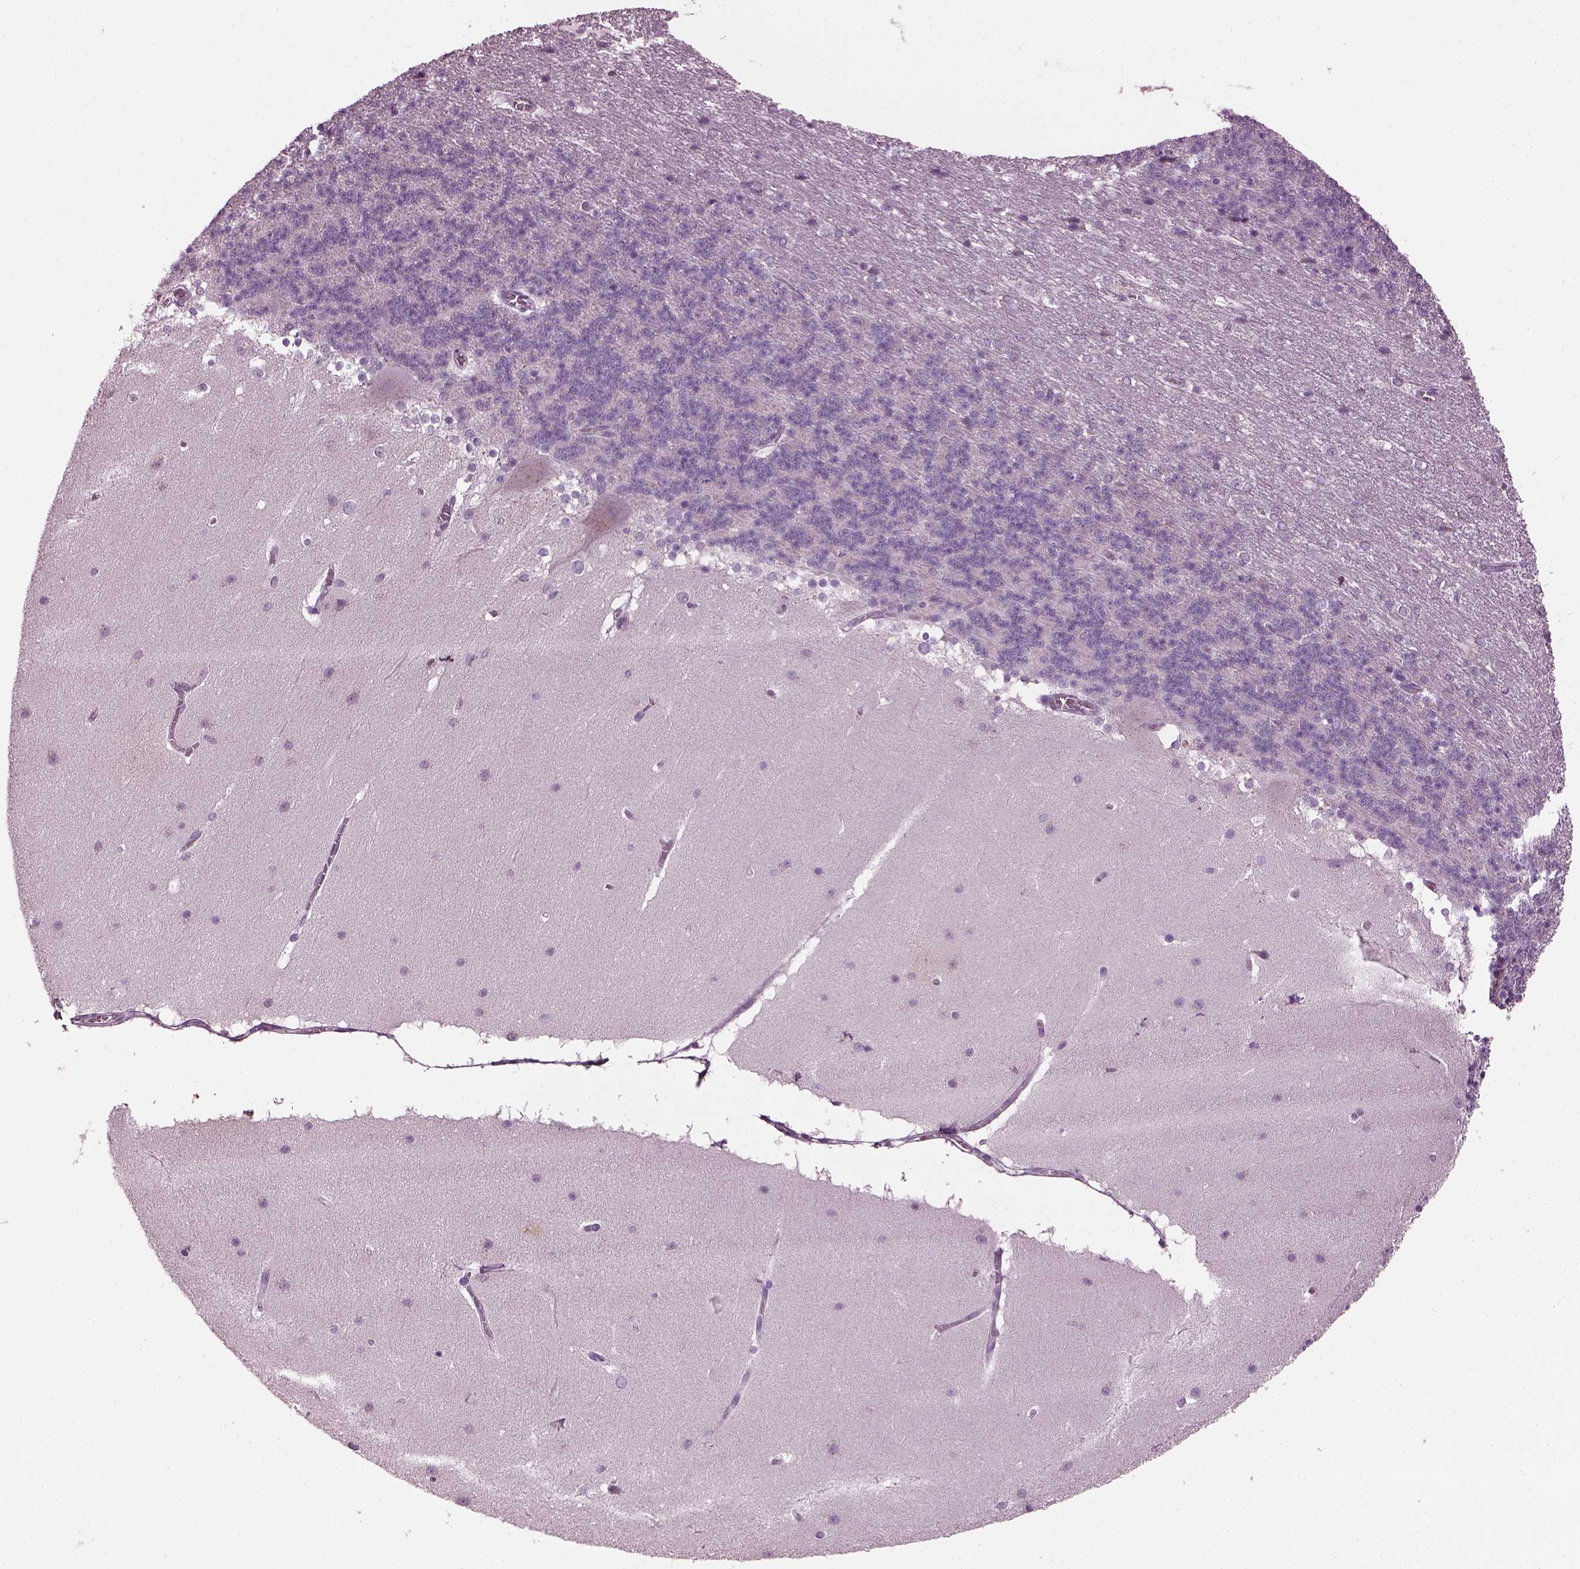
{"staining": {"intensity": "negative", "quantity": "none", "location": "none"}, "tissue": "cerebellum", "cell_type": "Cells in granular layer", "image_type": "normal", "snomed": [{"axis": "morphology", "description": "Normal tissue, NOS"}, {"axis": "topography", "description": "Cerebellum"}], "caption": "Immunohistochemistry photomicrograph of normal cerebellum: cerebellum stained with DAB (3,3'-diaminobenzidine) reveals no significant protein positivity in cells in granular layer.", "gene": "TMEM231", "patient": {"sex": "female", "age": 19}}